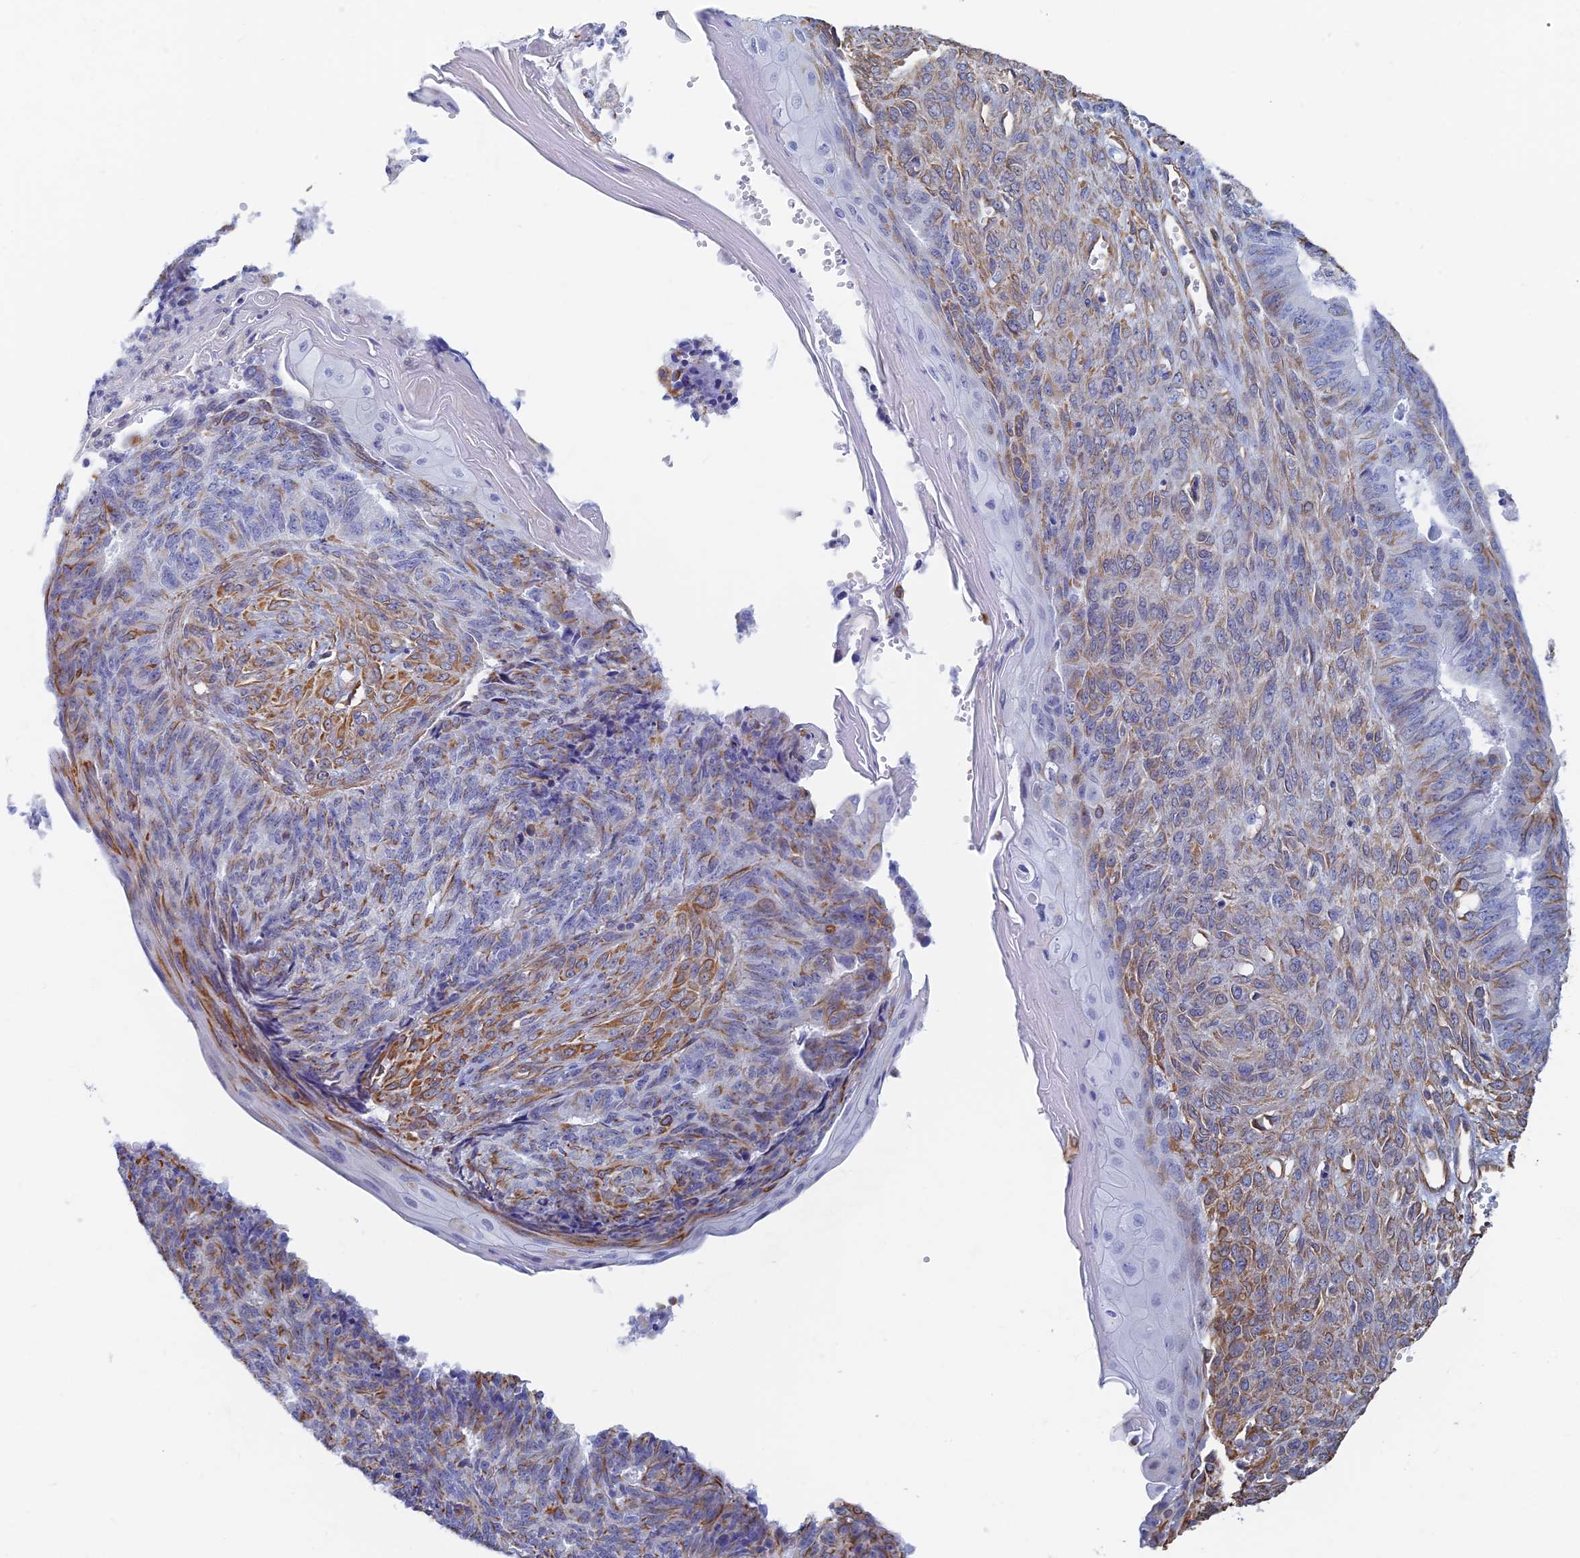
{"staining": {"intensity": "negative", "quantity": "none", "location": "none"}, "tissue": "endometrial cancer", "cell_type": "Tumor cells", "image_type": "cancer", "snomed": [{"axis": "morphology", "description": "Adenocarcinoma, NOS"}, {"axis": "topography", "description": "Endometrium"}], "caption": "Tumor cells are negative for brown protein staining in endometrial adenocarcinoma.", "gene": "RMC1", "patient": {"sex": "female", "age": 32}}